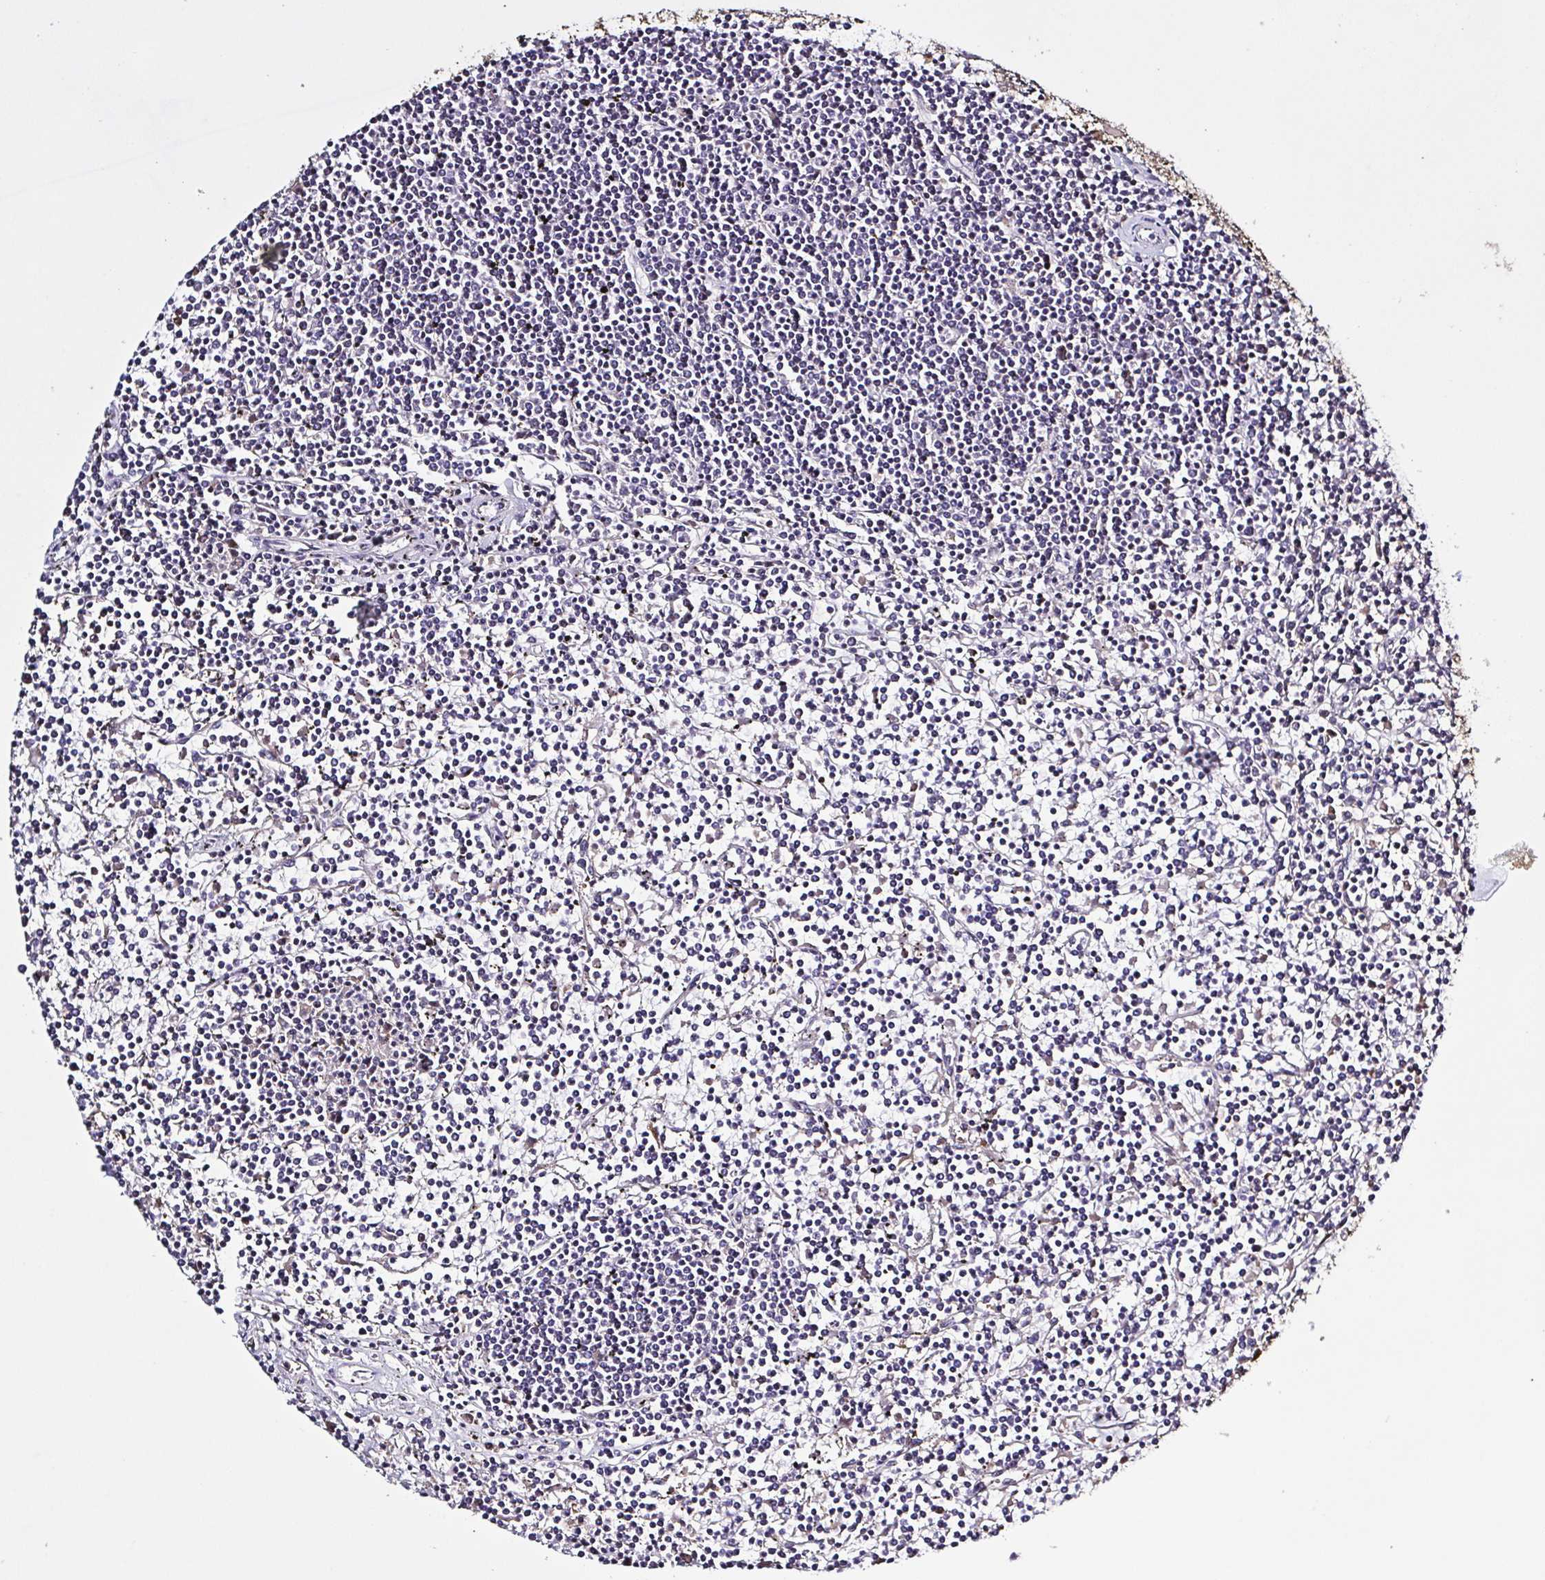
{"staining": {"intensity": "negative", "quantity": "none", "location": "none"}, "tissue": "lymphoma", "cell_type": "Tumor cells", "image_type": "cancer", "snomed": [{"axis": "morphology", "description": "Malignant lymphoma, non-Hodgkin's type, Low grade"}, {"axis": "topography", "description": "Spleen"}], "caption": "Low-grade malignant lymphoma, non-Hodgkin's type was stained to show a protein in brown. There is no significant expression in tumor cells.", "gene": "ZNF200", "patient": {"sex": "female", "age": 19}}